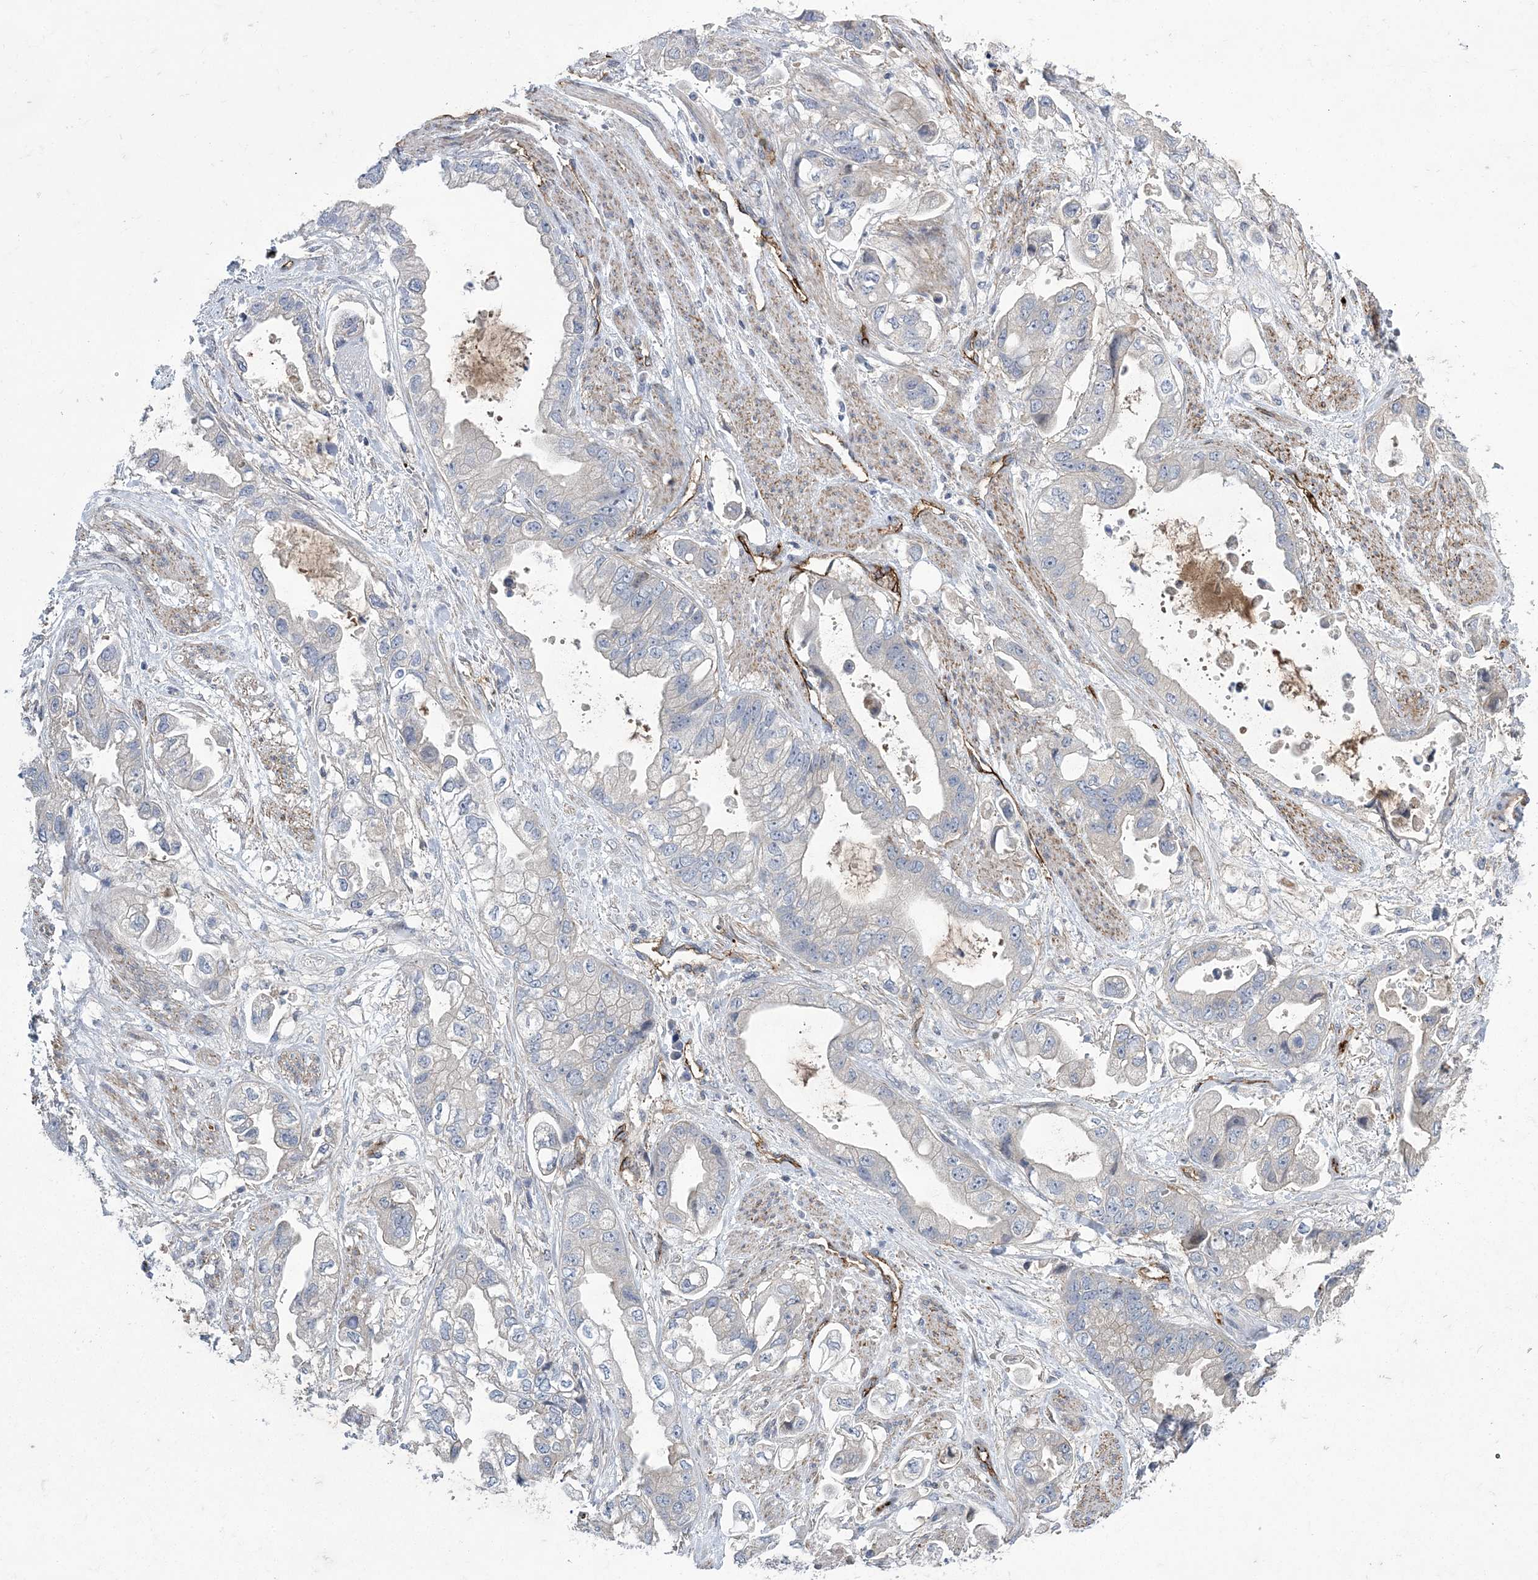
{"staining": {"intensity": "negative", "quantity": "none", "location": "none"}, "tissue": "stomach cancer", "cell_type": "Tumor cells", "image_type": "cancer", "snomed": [{"axis": "morphology", "description": "Adenocarcinoma, NOS"}, {"axis": "topography", "description": "Stomach"}], "caption": "The micrograph reveals no significant staining in tumor cells of stomach cancer (adenocarcinoma).", "gene": "CALN1", "patient": {"sex": "male", "age": 62}}